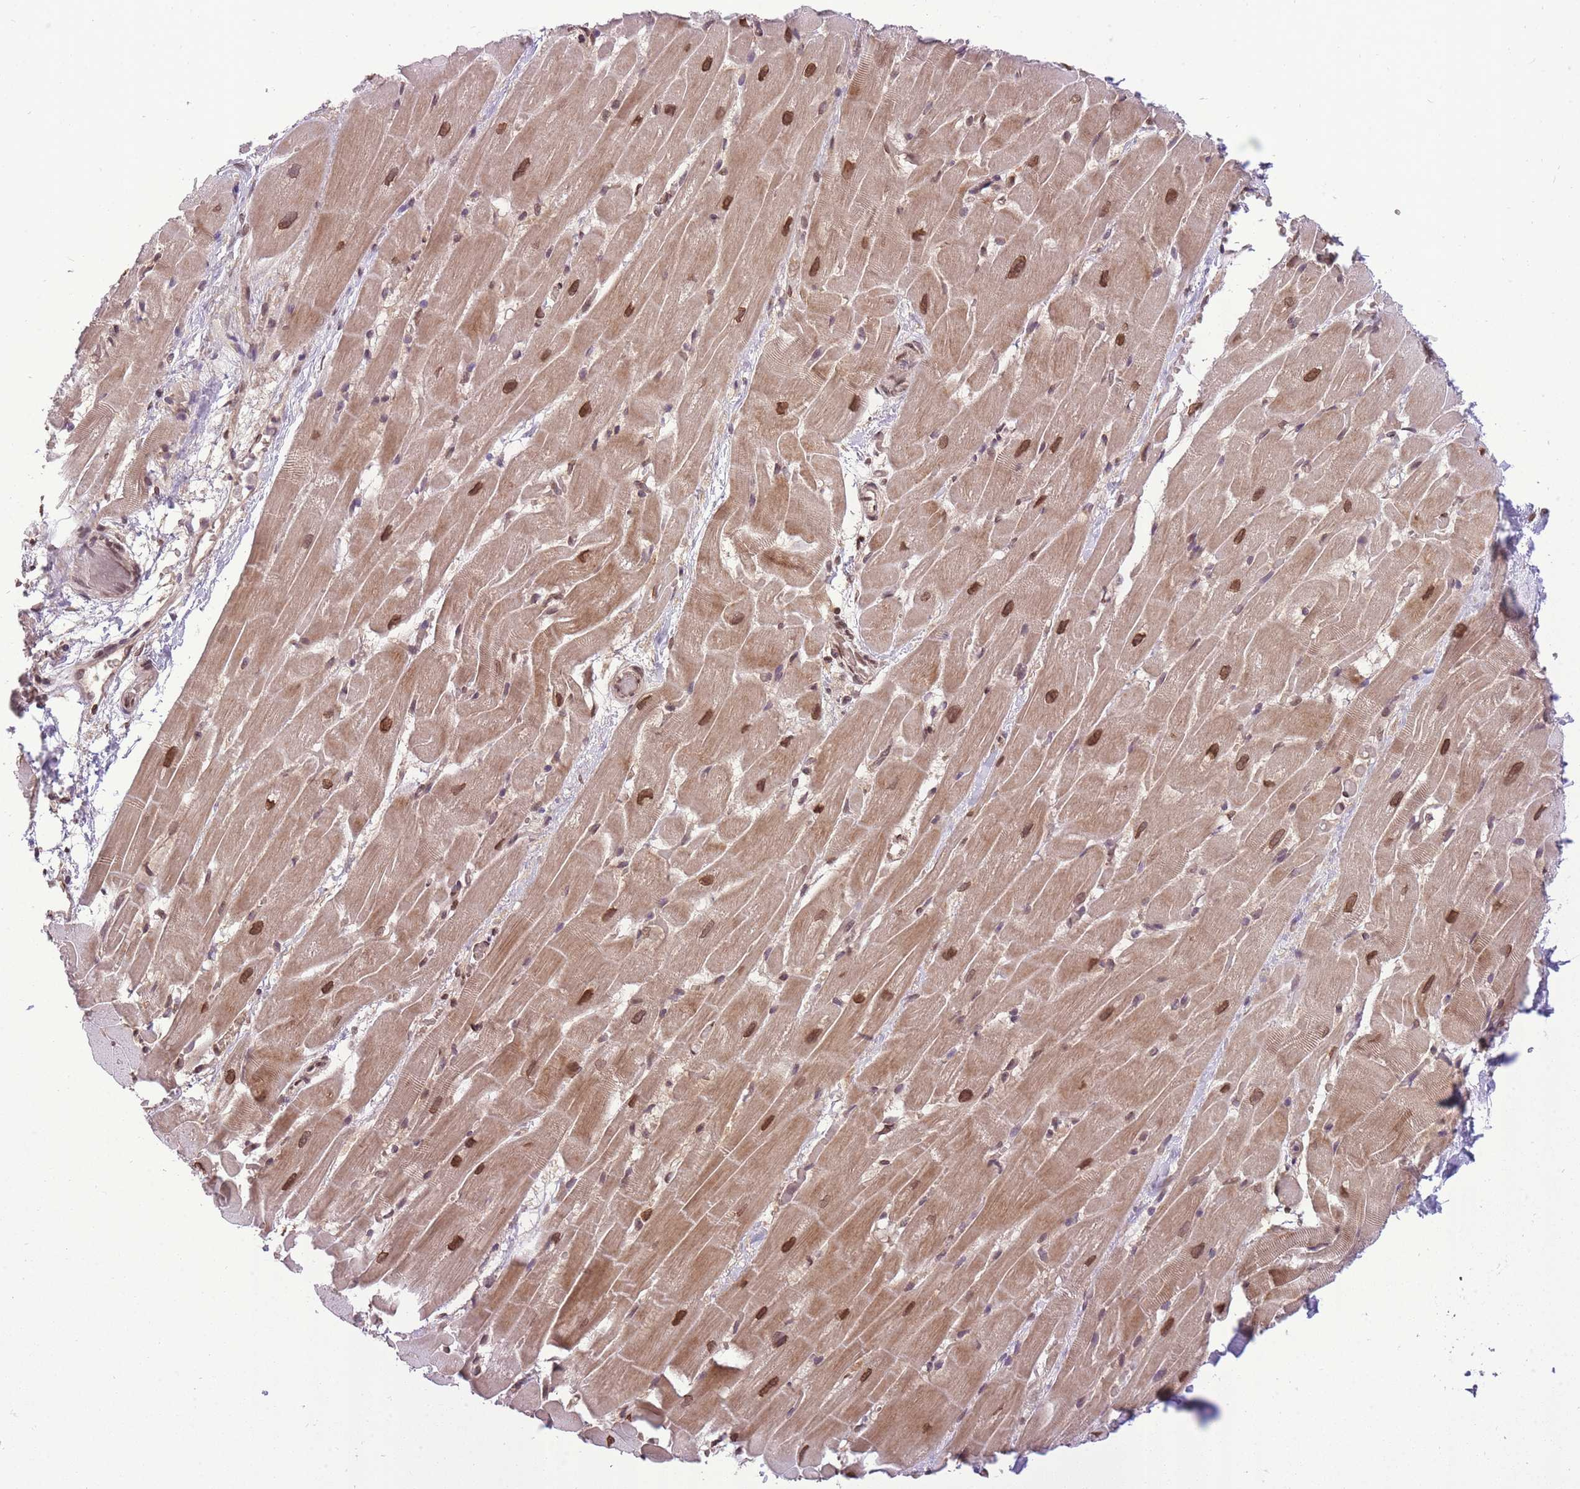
{"staining": {"intensity": "moderate", "quantity": ">75%", "location": "cytoplasmic/membranous,nuclear"}, "tissue": "heart muscle", "cell_type": "Cardiomyocytes", "image_type": "normal", "snomed": [{"axis": "morphology", "description": "Normal tissue, NOS"}, {"axis": "topography", "description": "Heart"}], "caption": "This histopathology image shows IHC staining of normal human heart muscle, with medium moderate cytoplasmic/membranous,nuclear positivity in approximately >75% of cardiomyocytes.", "gene": "CDIP1", "patient": {"sex": "male", "age": 37}}